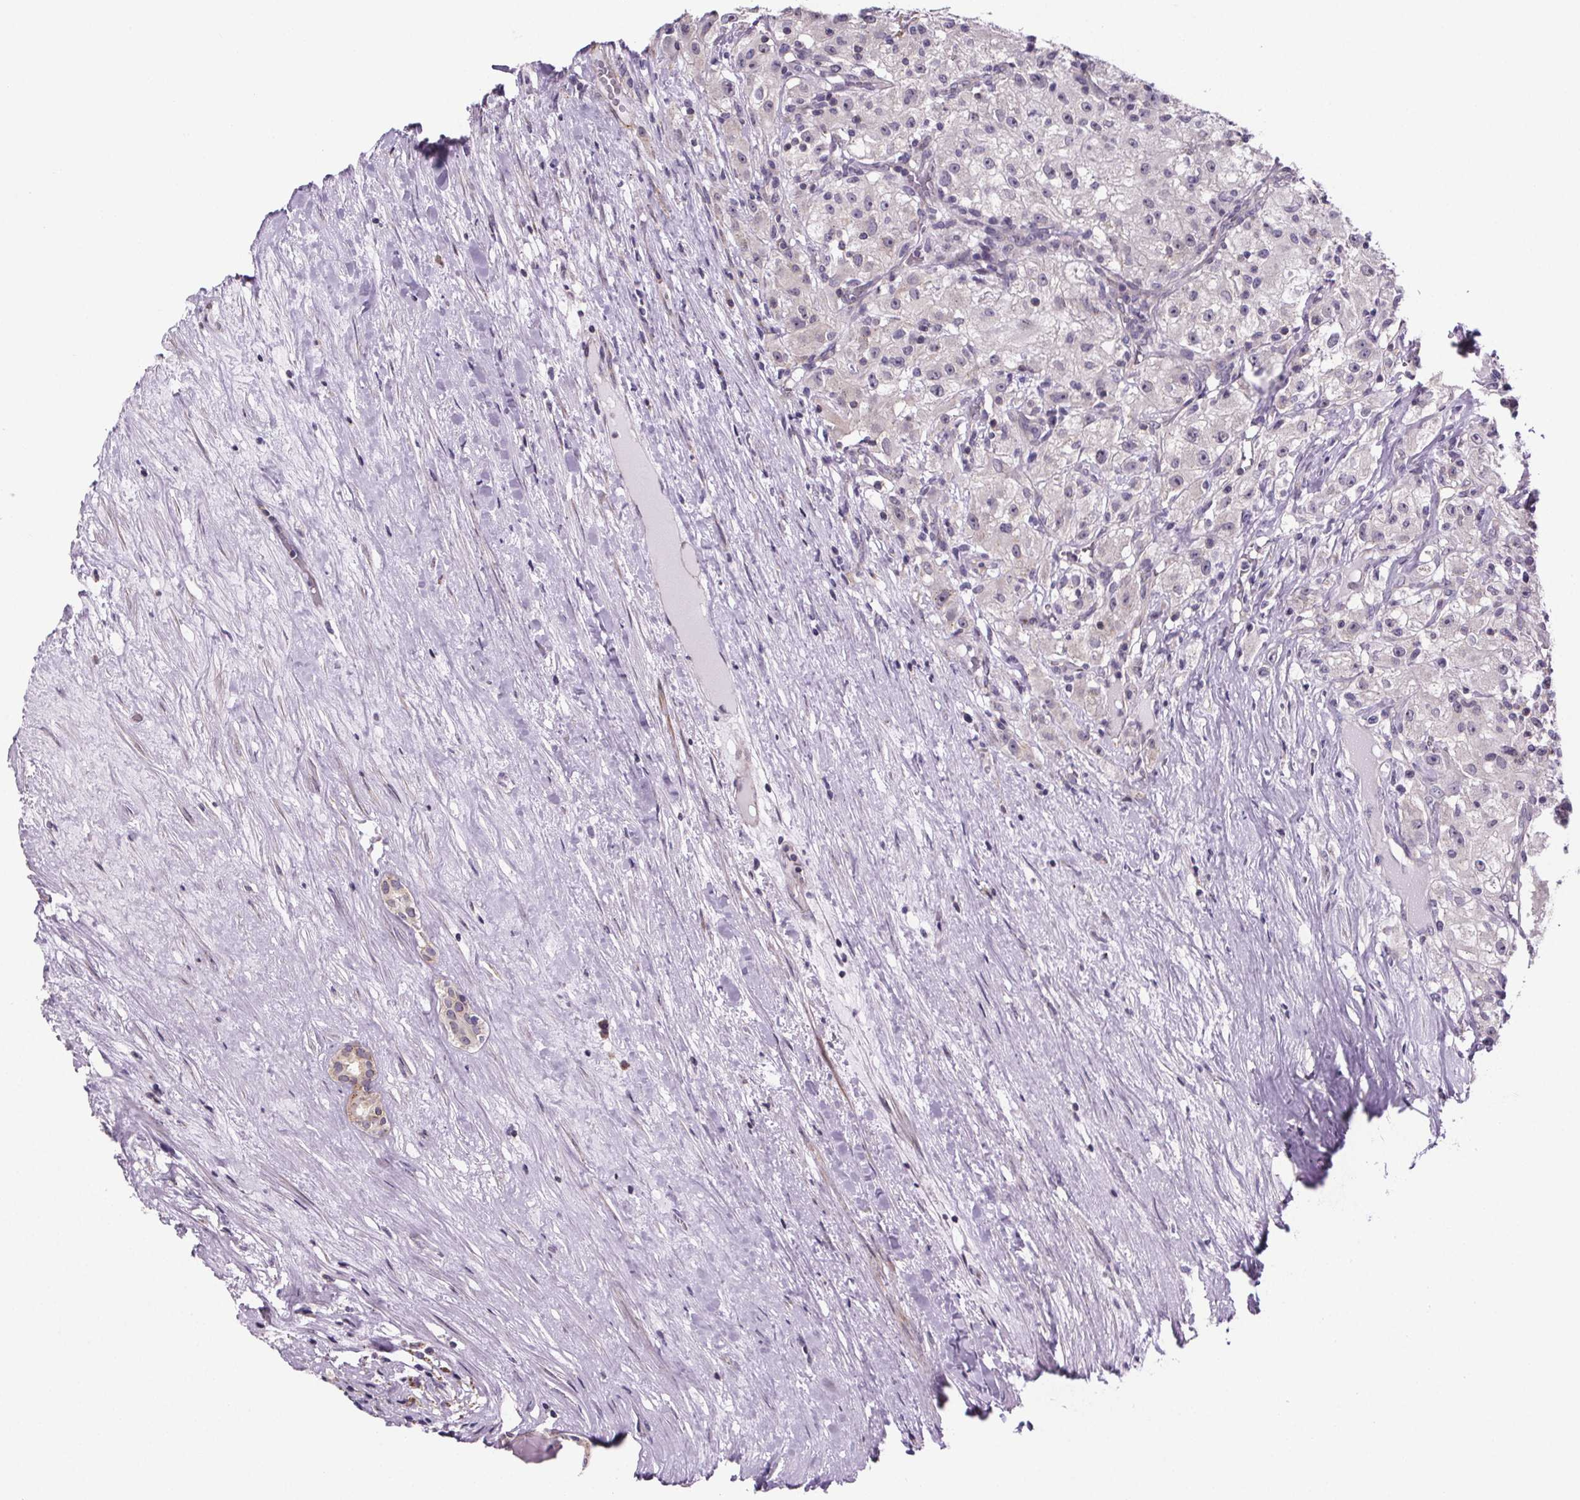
{"staining": {"intensity": "negative", "quantity": "none", "location": "none"}, "tissue": "renal cancer", "cell_type": "Tumor cells", "image_type": "cancer", "snomed": [{"axis": "morphology", "description": "Adenocarcinoma, NOS"}, {"axis": "topography", "description": "Kidney"}], "caption": "High power microscopy image of an IHC micrograph of renal adenocarcinoma, revealing no significant staining in tumor cells.", "gene": "TTC12", "patient": {"sex": "female", "age": 67}}